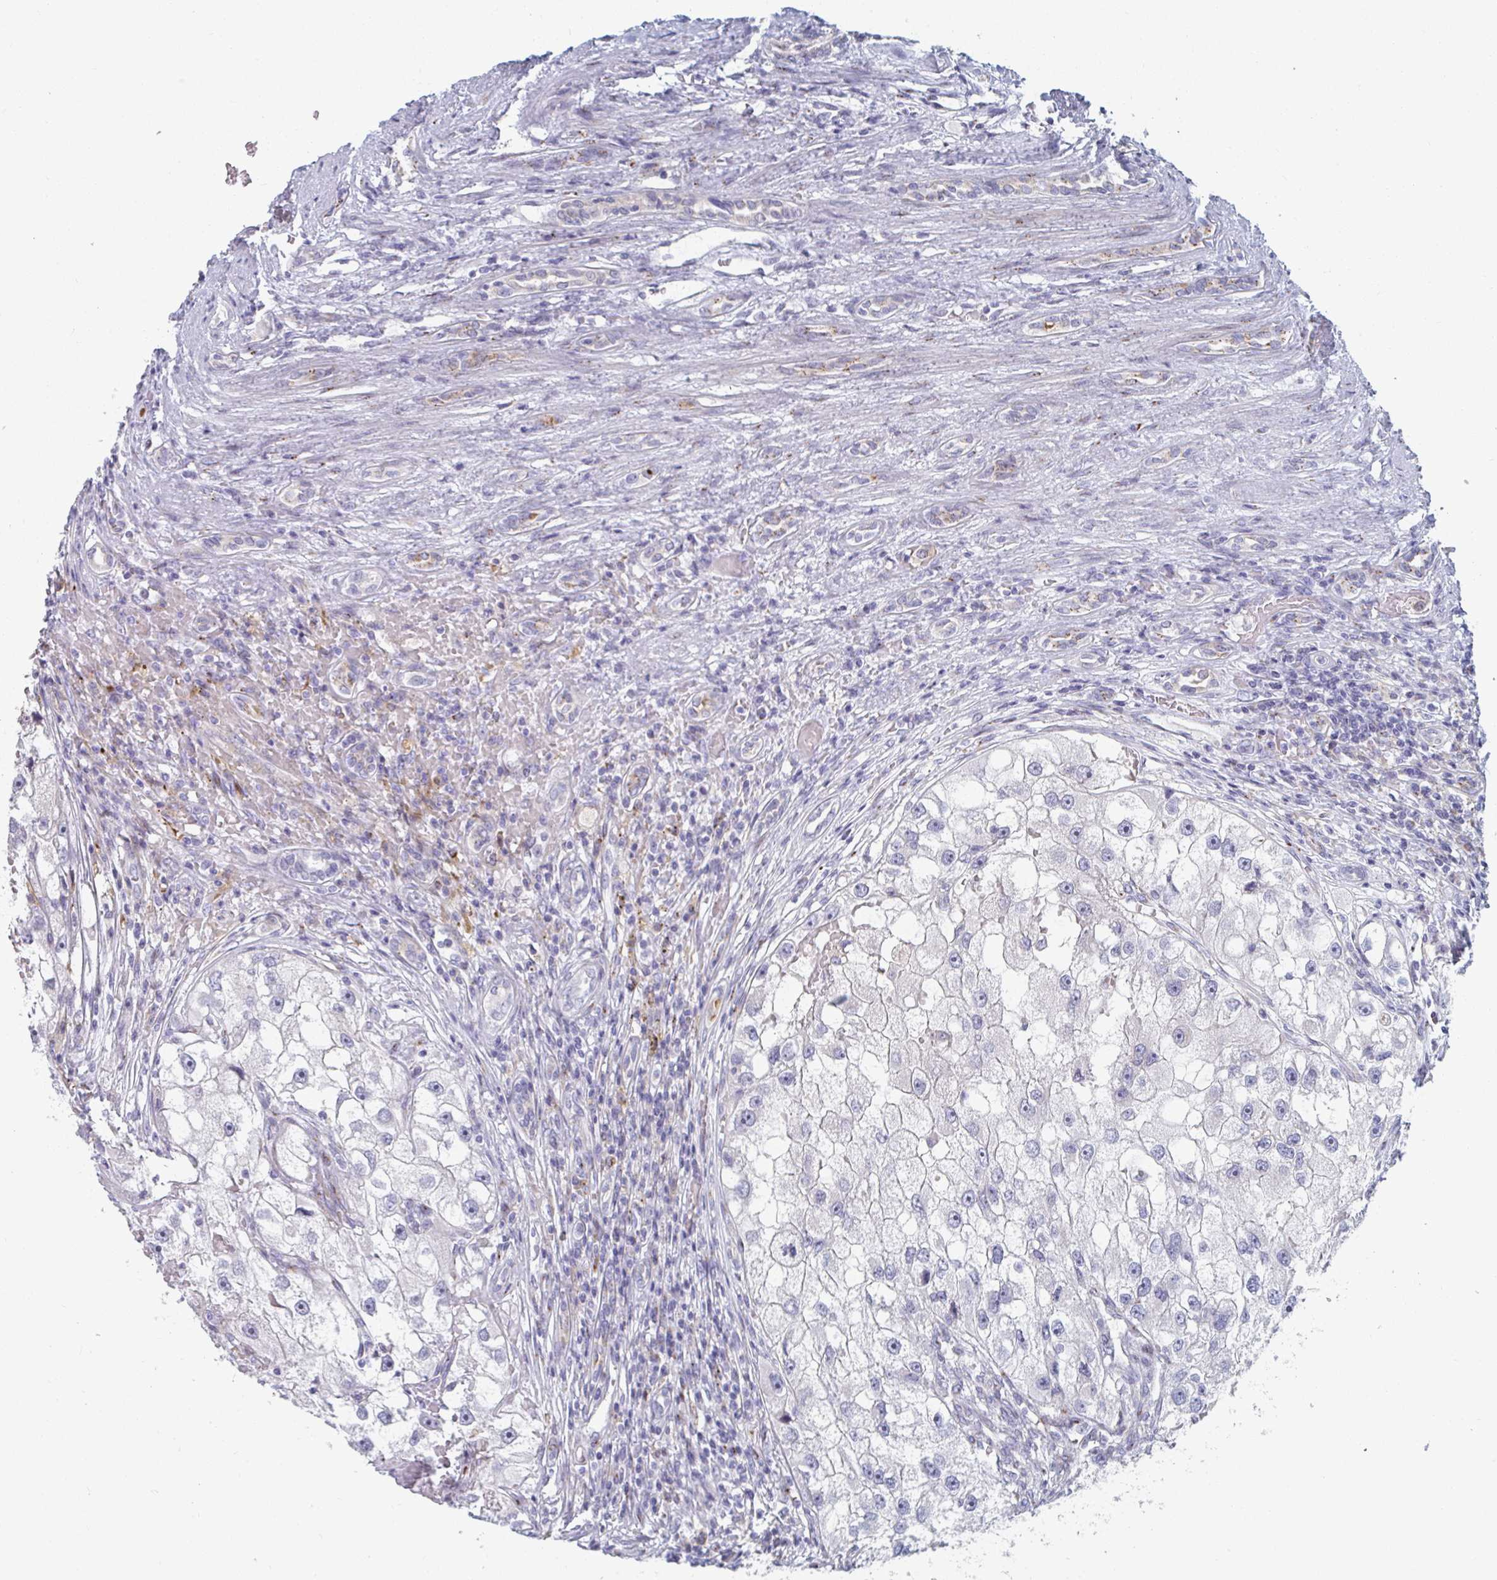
{"staining": {"intensity": "negative", "quantity": "none", "location": "none"}, "tissue": "renal cancer", "cell_type": "Tumor cells", "image_type": "cancer", "snomed": [{"axis": "morphology", "description": "Adenocarcinoma, NOS"}, {"axis": "topography", "description": "Kidney"}], "caption": "The photomicrograph demonstrates no significant positivity in tumor cells of adenocarcinoma (renal).", "gene": "PSMG1", "patient": {"sex": "male", "age": 63}}